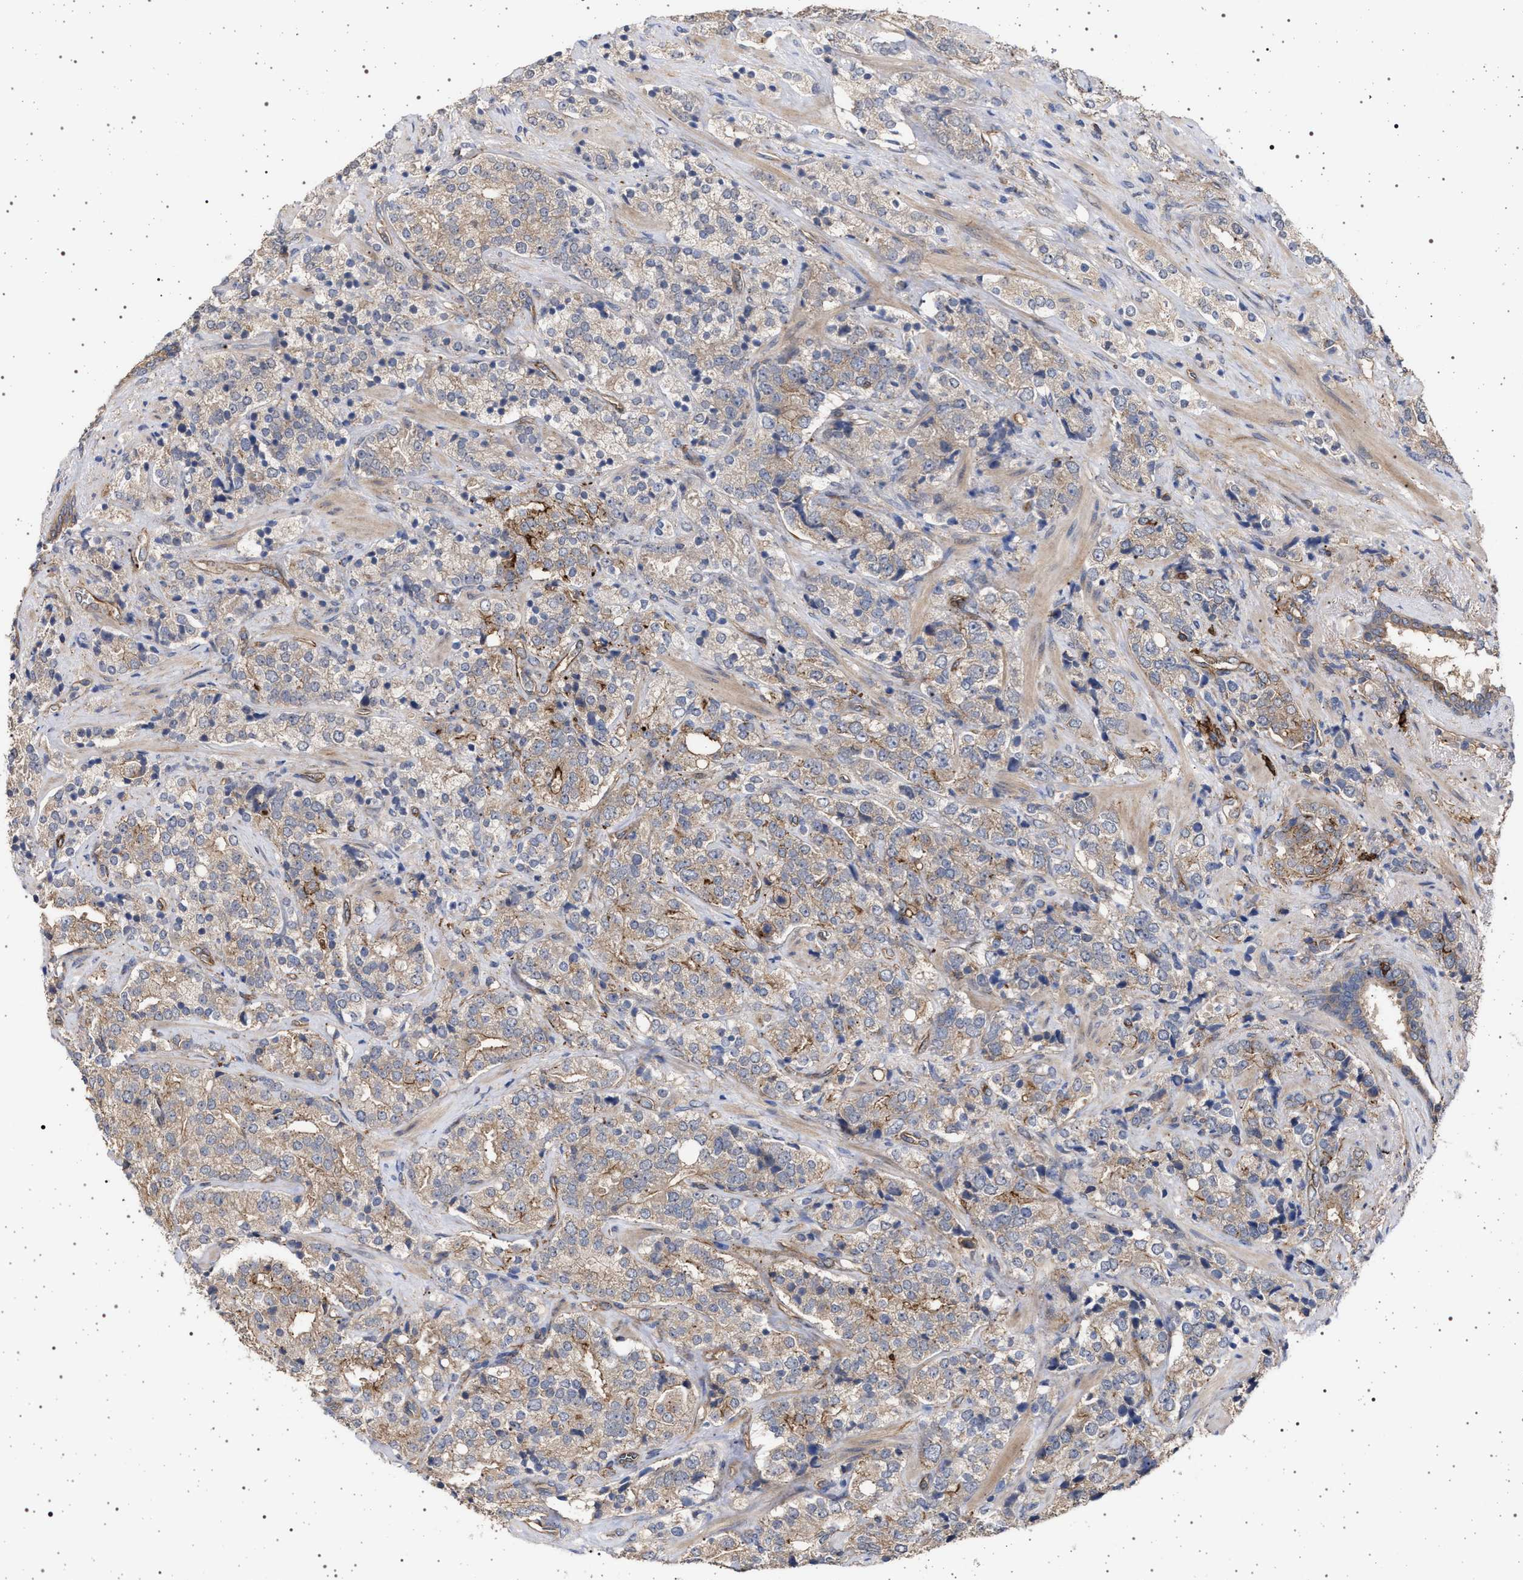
{"staining": {"intensity": "weak", "quantity": "25%-75%", "location": "cytoplasmic/membranous"}, "tissue": "prostate cancer", "cell_type": "Tumor cells", "image_type": "cancer", "snomed": [{"axis": "morphology", "description": "Adenocarcinoma, High grade"}, {"axis": "topography", "description": "Prostate"}], "caption": "Immunohistochemical staining of human prostate high-grade adenocarcinoma displays low levels of weak cytoplasmic/membranous staining in about 25%-75% of tumor cells. Ihc stains the protein of interest in brown and the nuclei are stained blue.", "gene": "IFT20", "patient": {"sex": "male", "age": 71}}